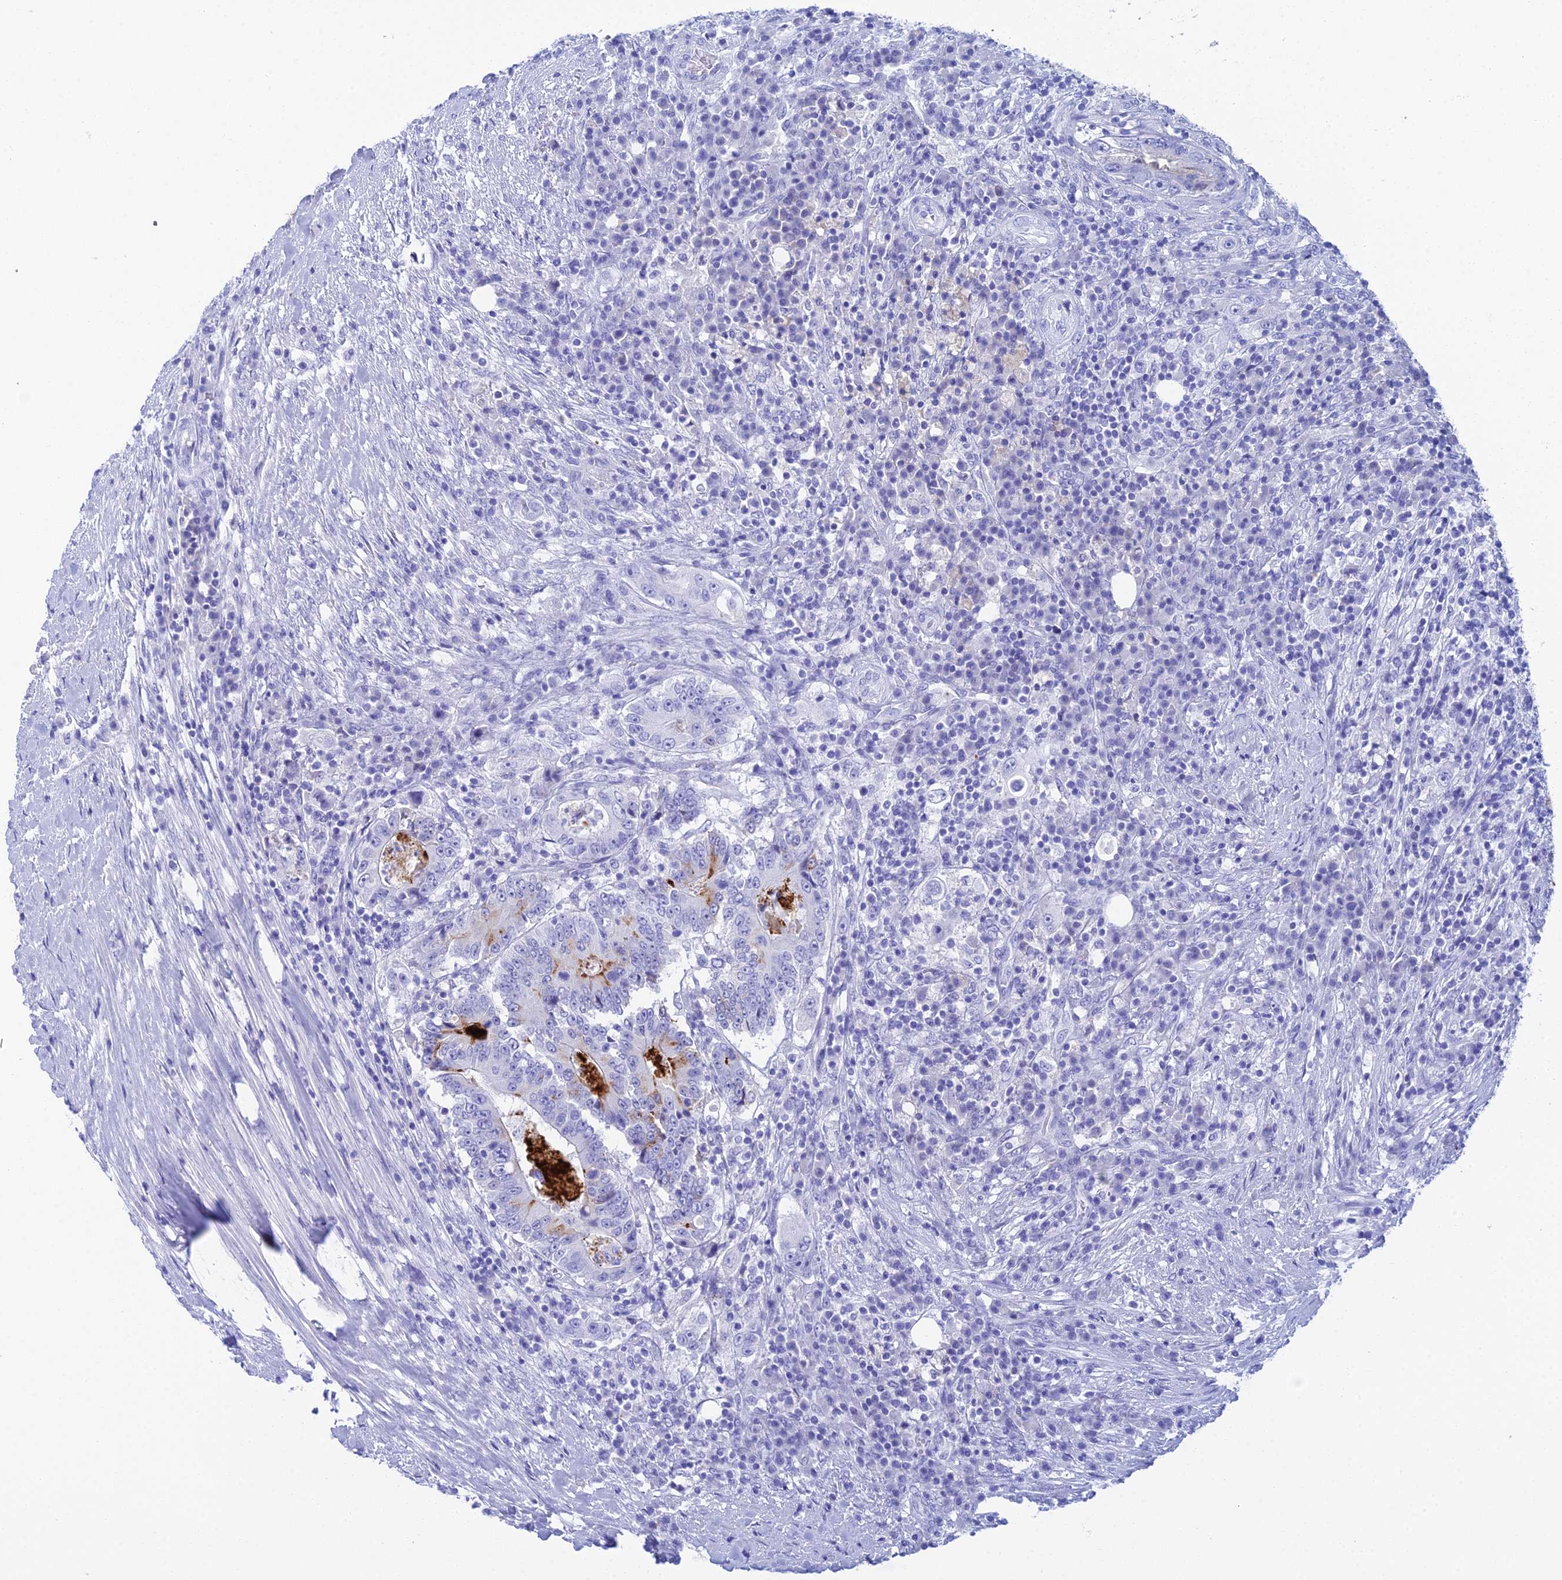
{"staining": {"intensity": "negative", "quantity": "none", "location": "none"}, "tissue": "colorectal cancer", "cell_type": "Tumor cells", "image_type": "cancer", "snomed": [{"axis": "morphology", "description": "Adenocarcinoma, NOS"}, {"axis": "topography", "description": "Colon"}], "caption": "Immunohistochemical staining of human colorectal cancer (adenocarcinoma) exhibits no significant expression in tumor cells.", "gene": "REG1A", "patient": {"sex": "male", "age": 83}}